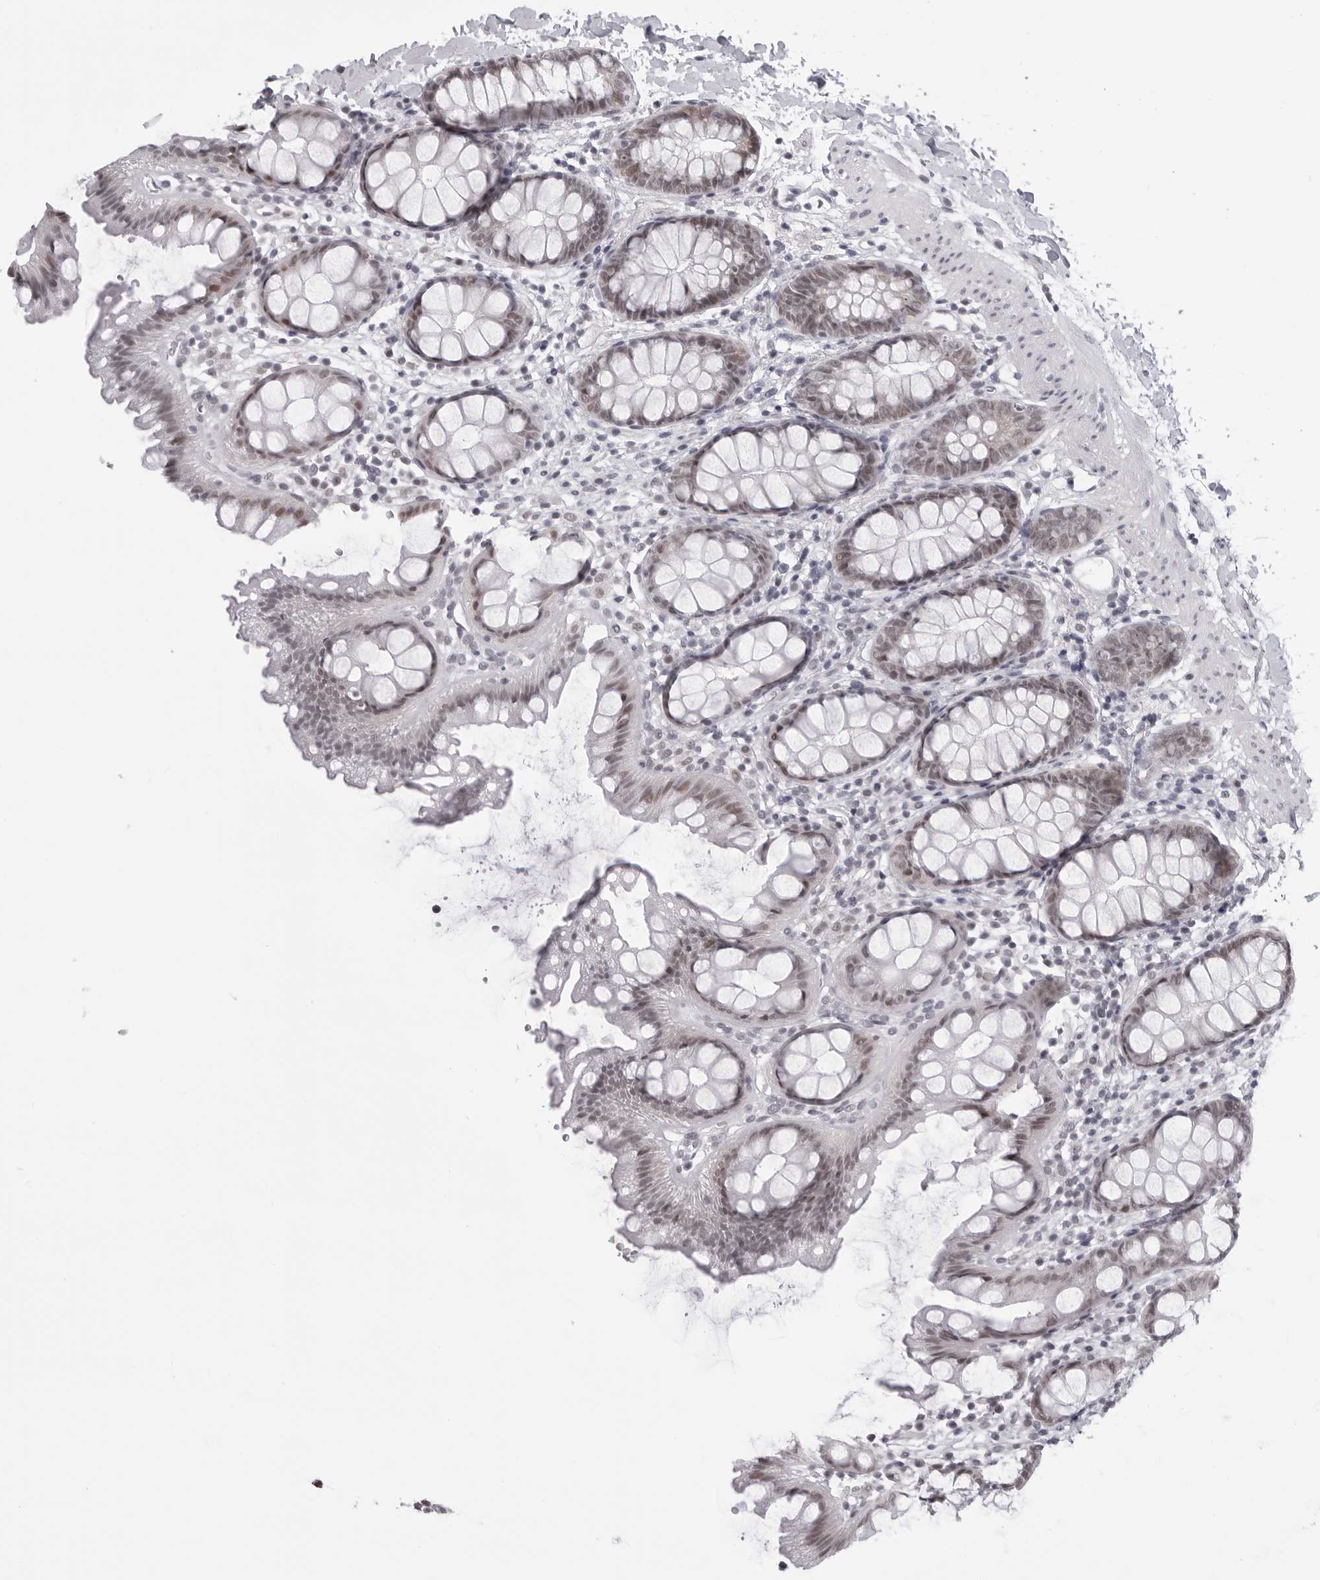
{"staining": {"intensity": "weak", "quantity": ">75%", "location": "nuclear"}, "tissue": "rectum", "cell_type": "Glandular cells", "image_type": "normal", "snomed": [{"axis": "morphology", "description": "Normal tissue, NOS"}, {"axis": "topography", "description": "Rectum"}], "caption": "The micrograph reveals immunohistochemical staining of benign rectum. There is weak nuclear staining is present in about >75% of glandular cells.", "gene": "PHF3", "patient": {"sex": "female", "age": 65}}